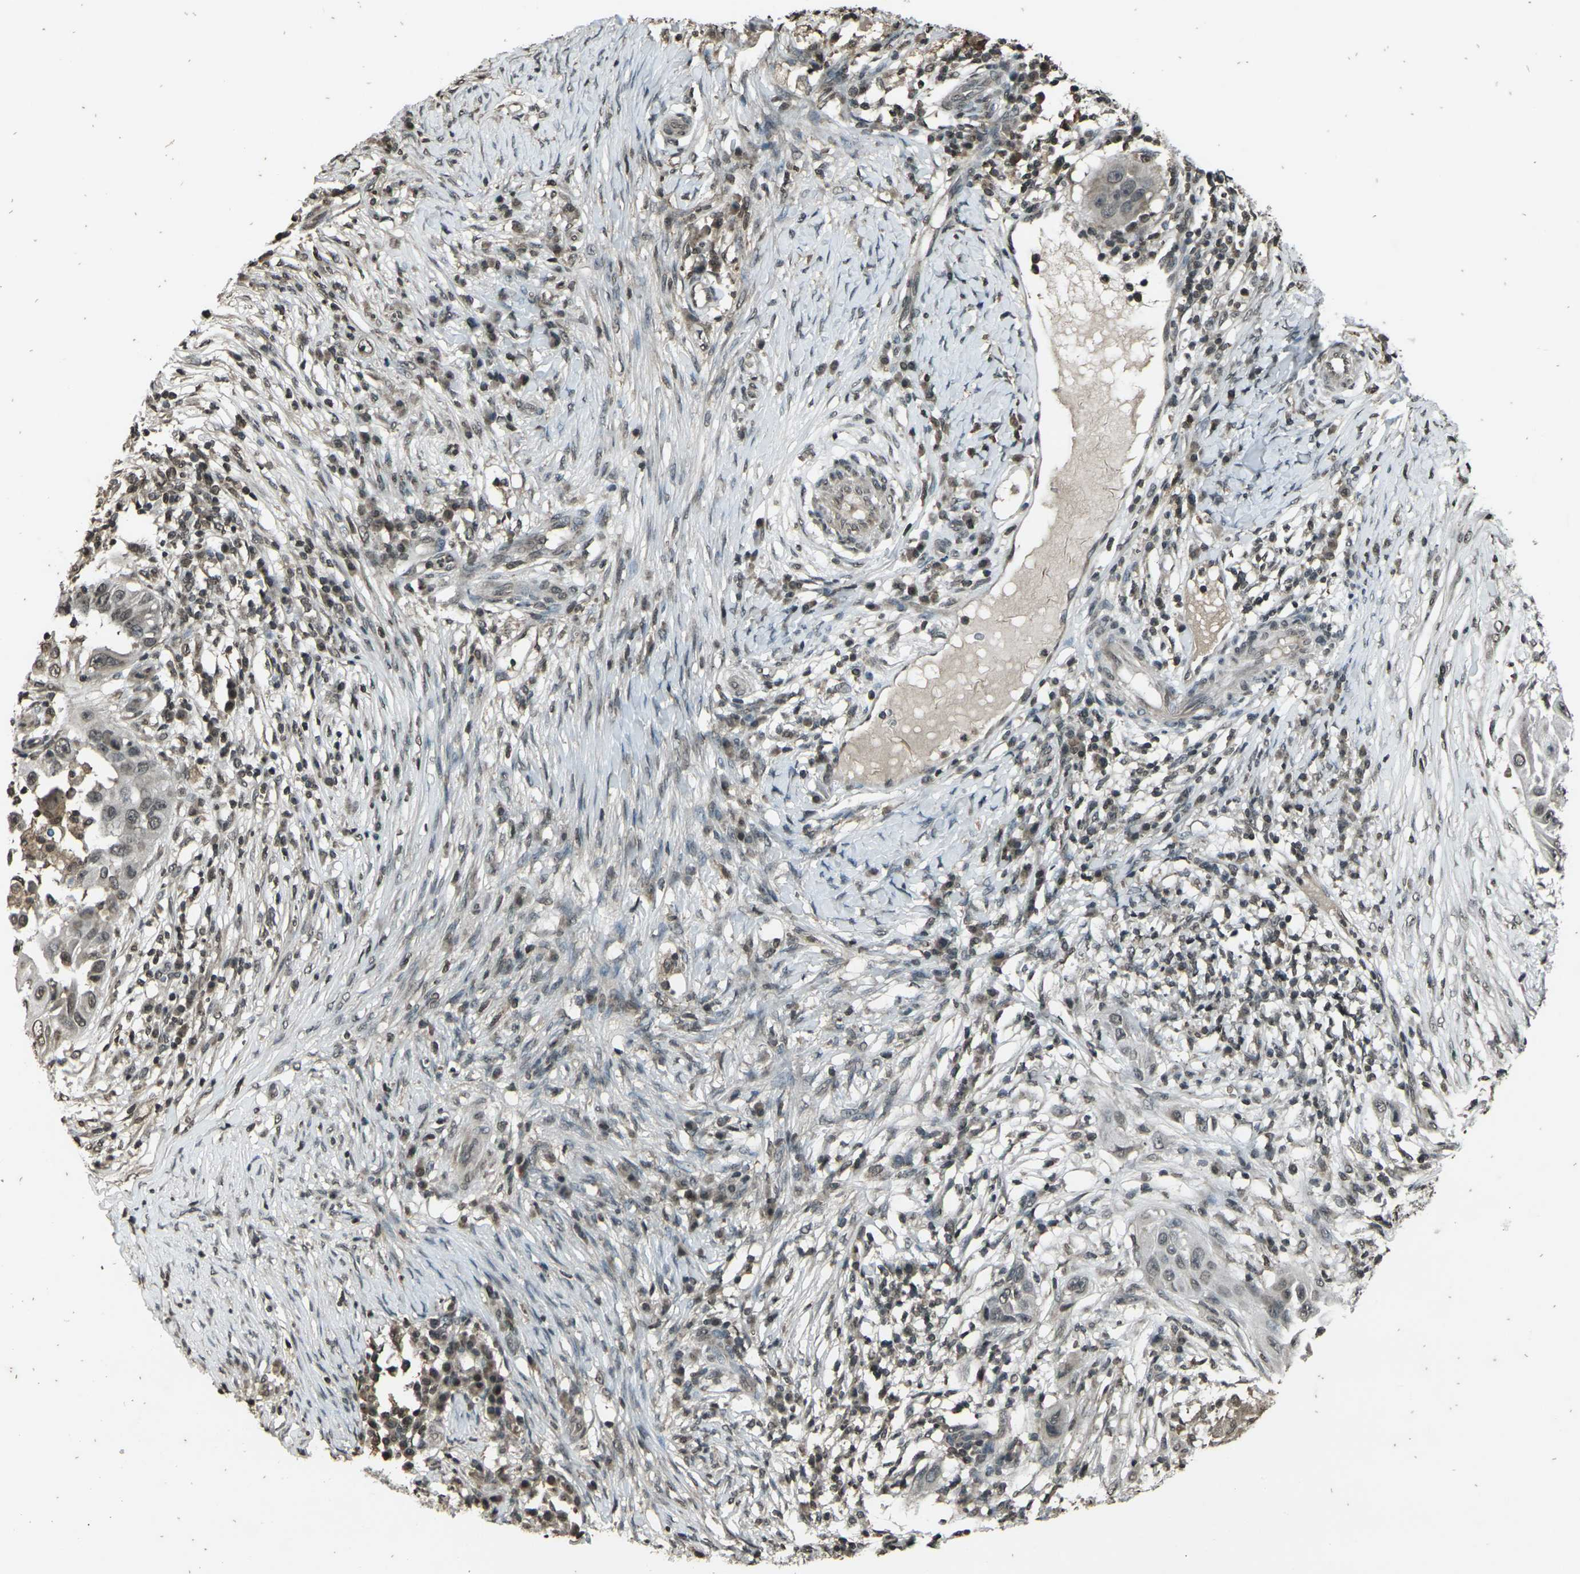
{"staining": {"intensity": "weak", "quantity": ">75%", "location": "nuclear"}, "tissue": "skin cancer", "cell_type": "Tumor cells", "image_type": "cancer", "snomed": [{"axis": "morphology", "description": "Squamous cell carcinoma, NOS"}, {"axis": "topography", "description": "Skin"}], "caption": "This micrograph exhibits skin squamous cell carcinoma stained with immunohistochemistry to label a protein in brown. The nuclear of tumor cells show weak positivity for the protein. Nuclei are counter-stained blue.", "gene": "PRPF8", "patient": {"sex": "female", "age": 44}}